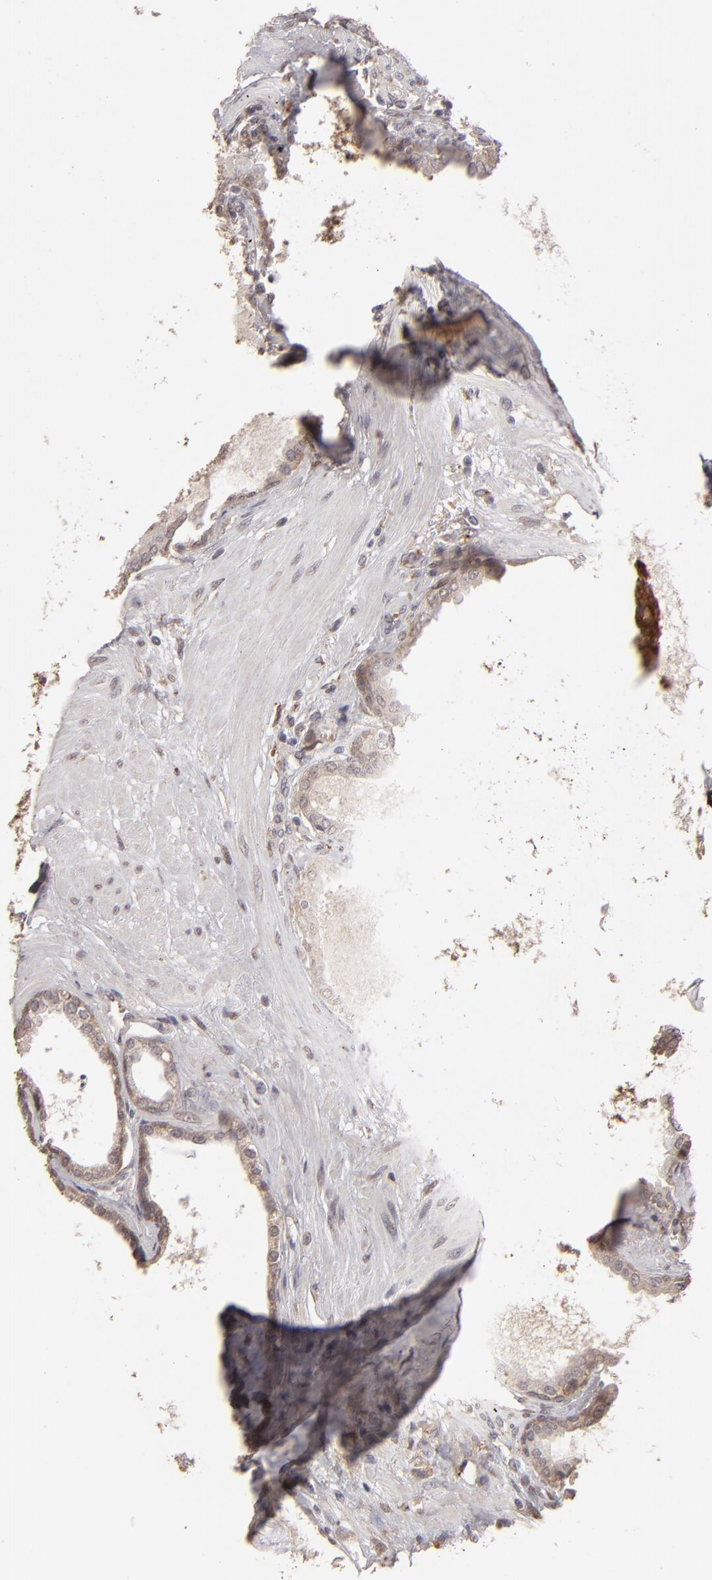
{"staining": {"intensity": "weak", "quantity": "25%-75%", "location": "cytoplasmic/membranous"}, "tissue": "prostate", "cell_type": "Glandular cells", "image_type": "normal", "snomed": [{"axis": "morphology", "description": "Normal tissue, NOS"}, {"axis": "topography", "description": "Prostate"}], "caption": "Weak cytoplasmic/membranous expression is seen in approximately 25%-75% of glandular cells in benign prostate.", "gene": "ITGB5", "patient": {"sex": "male", "age": 64}}